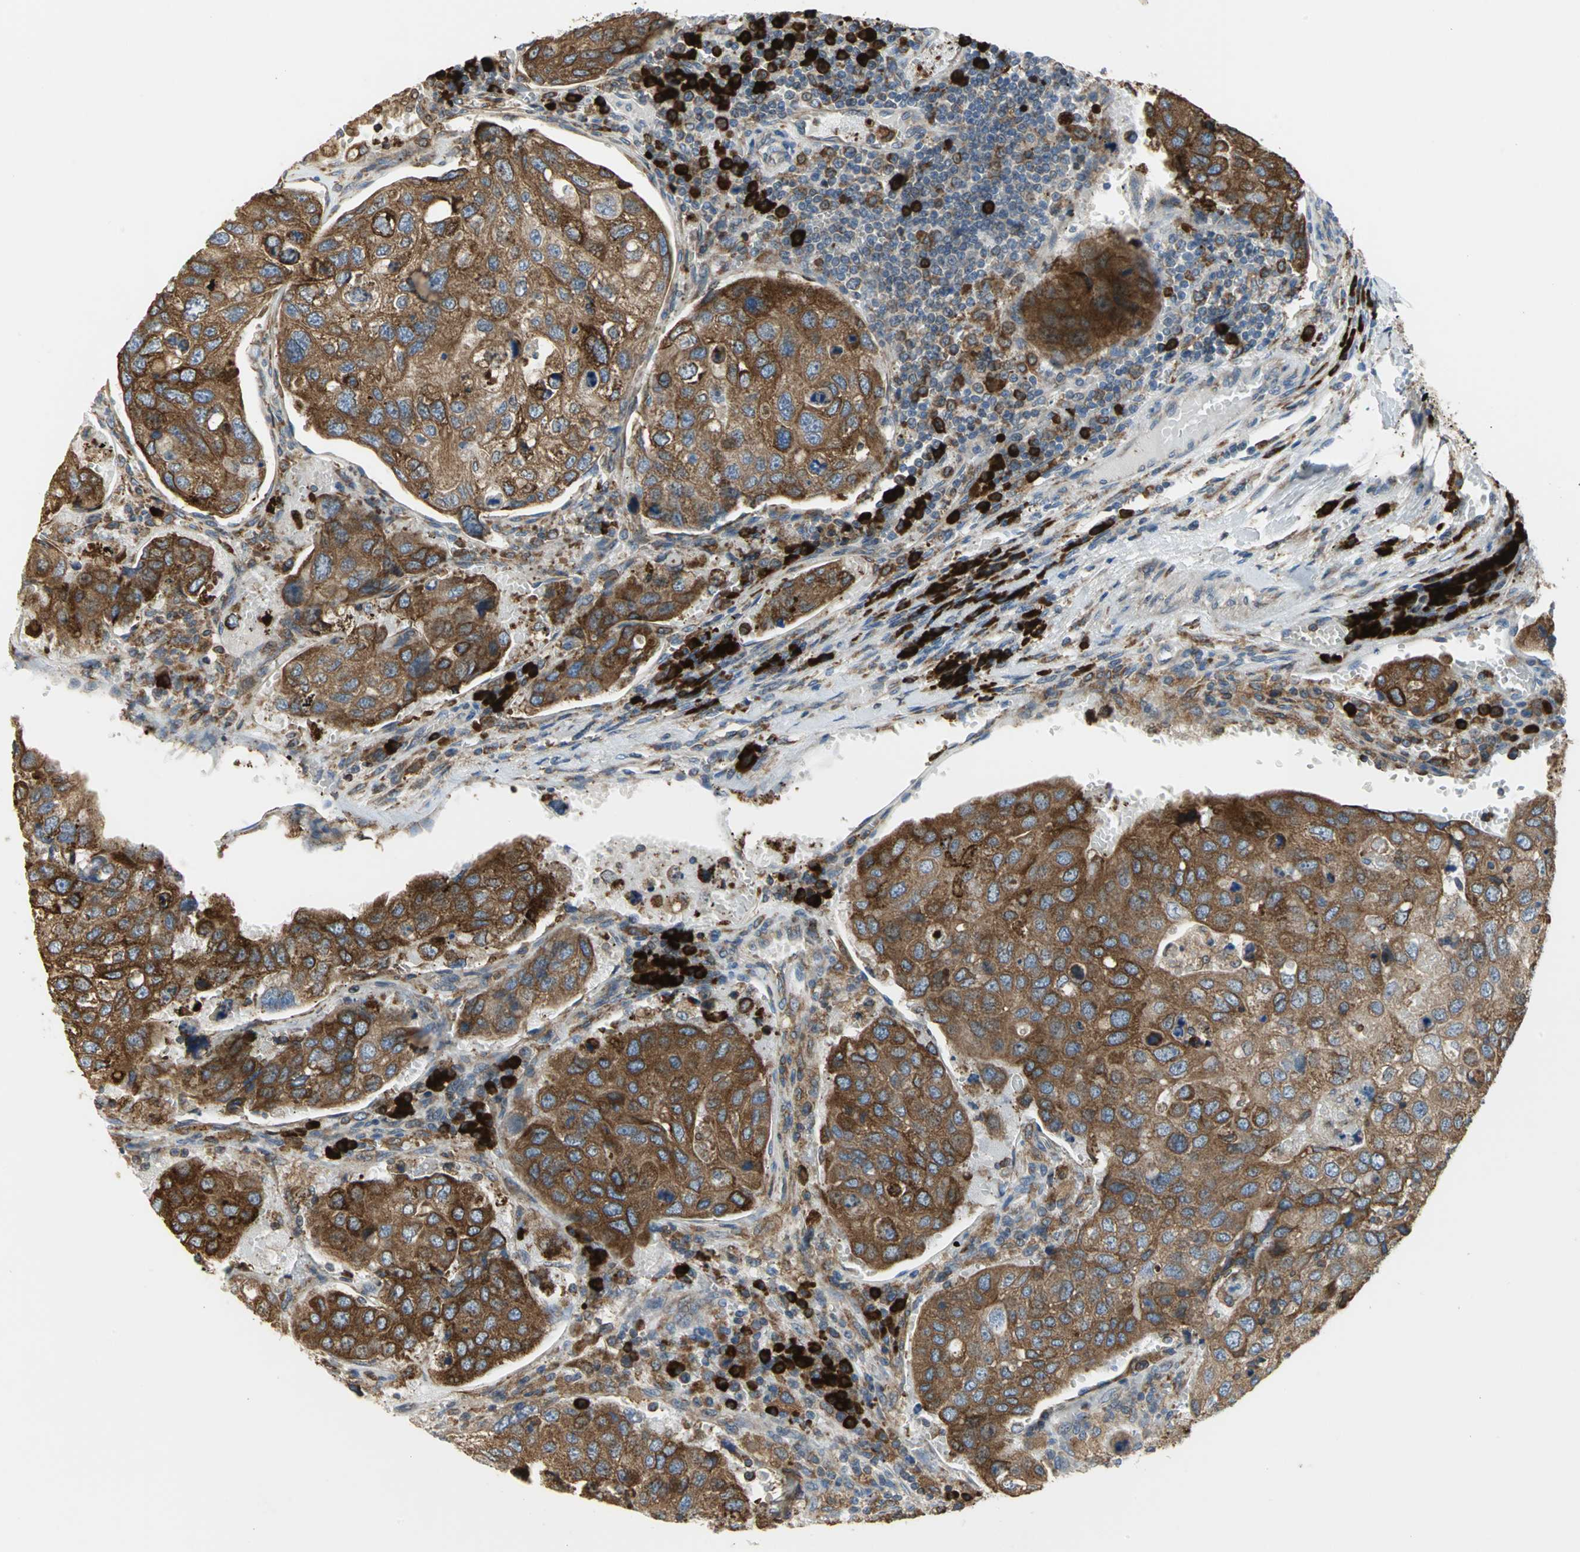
{"staining": {"intensity": "strong", "quantity": ">75%", "location": "cytoplasmic/membranous"}, "tissue": "urothelial cancer", "cell_type": "Tumor cells", "image_type": "cancer", "snomed": [{"axis": "morphology", "description": "Urothelial carcinoma, High grade"}, {"axis": "topography", "description": "Lymph node"}, {"axis": "topography", "description": "Urinary bladder"}], "caption": "About >75% of tumor cells in human urothelial carcinoma (high-grade) reveal strong cytoplasmic/membranous protein positivity as visualized by brown immunohistochemical staining.", "gene": "SDF2L1", "patient": {"sex": "male", "age": 51}}